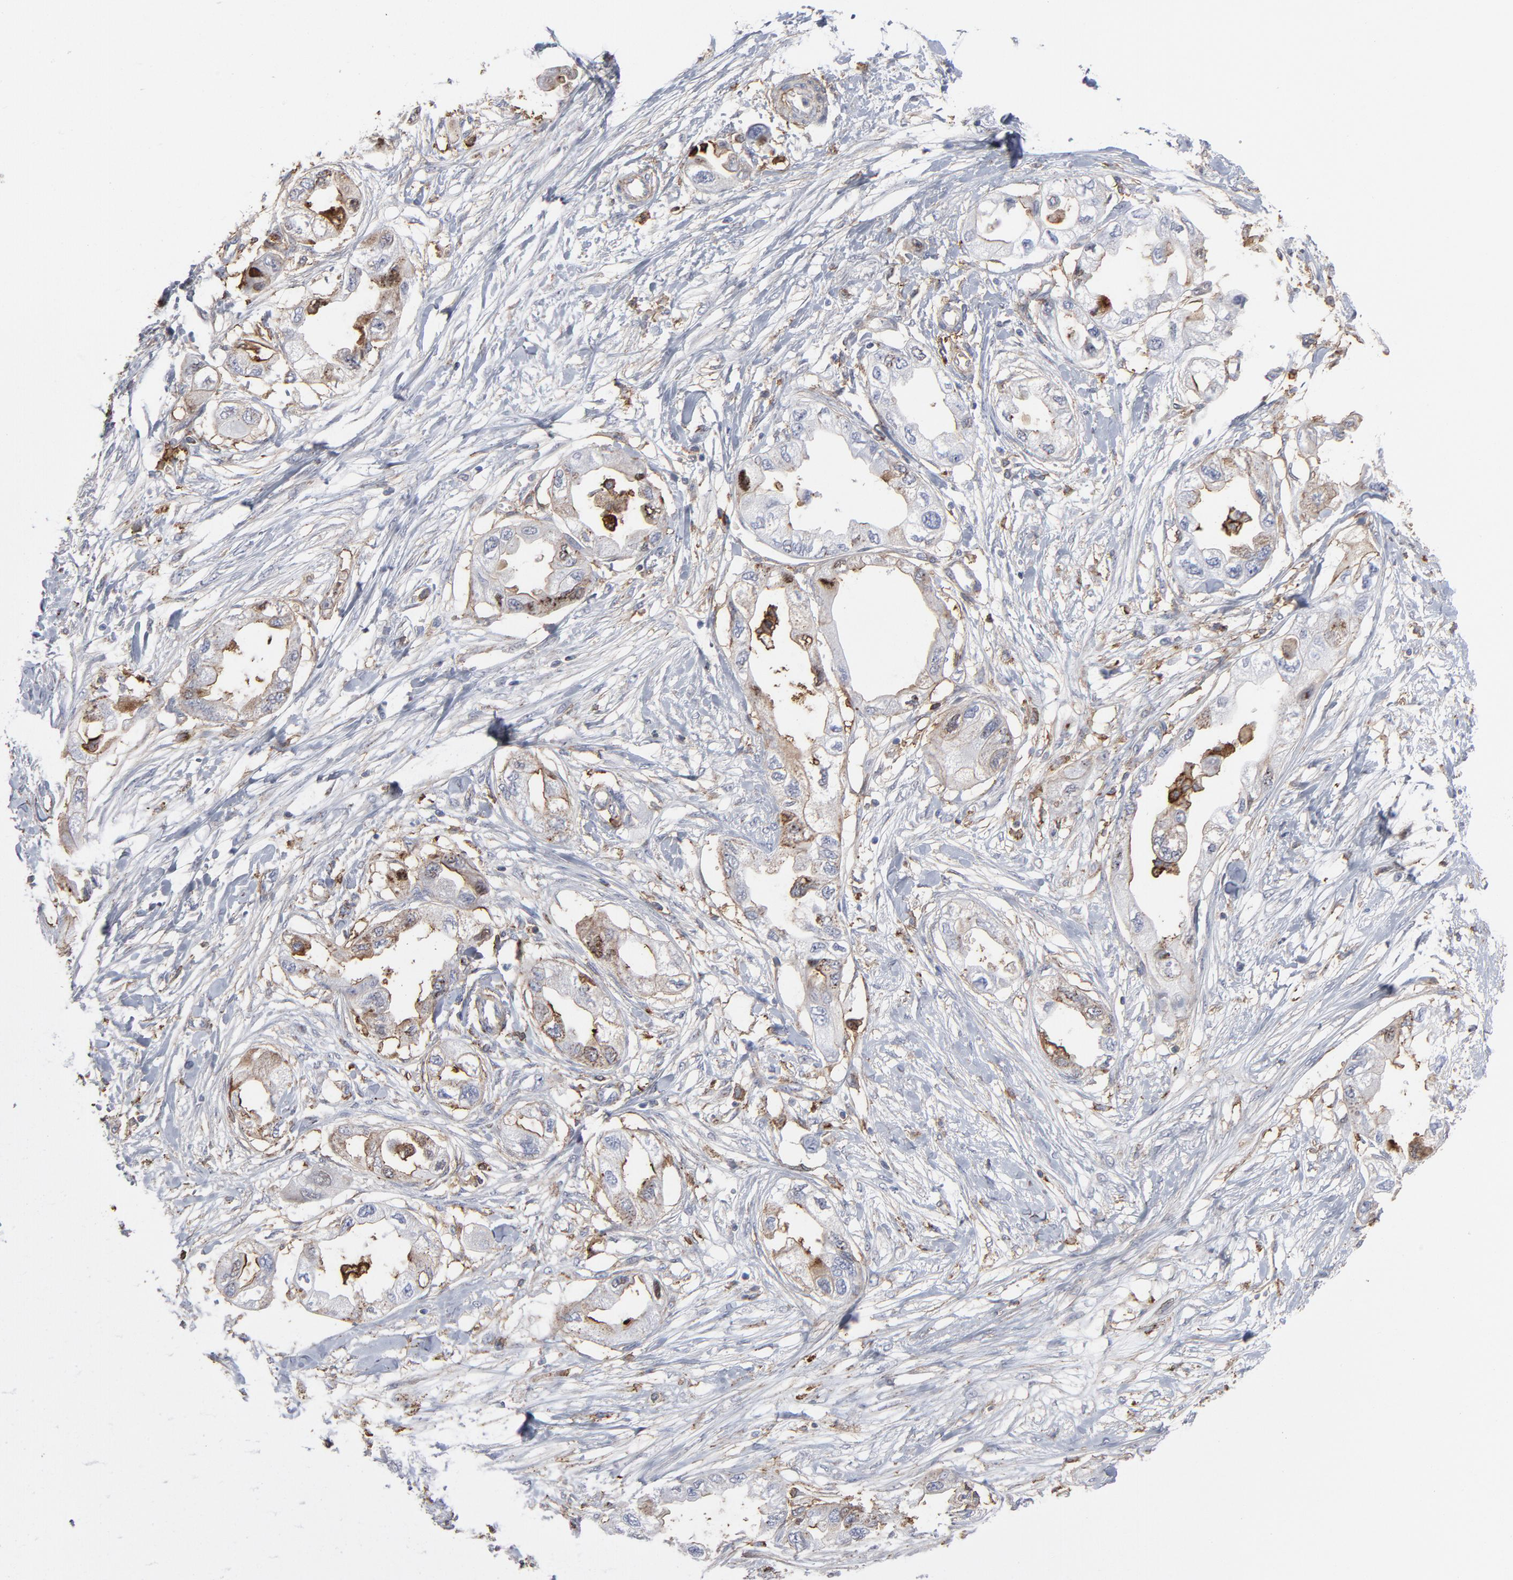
{"staining": {"intensity": "weak", "quantity": "25%-75%", "location": "cytoplasmic/membranous"}, "tissue": "endometrial cancer", "cell_type": "Tumor cells", "image_type": "cancer", "snomed": [{"axis": "morphology", "description": "Adenocarcinoma, NOS"}, {"axis": "topography", "description": "Endometrium"}], "caption": "About 25%-75% of tumor cells in endometrial cancer reveal weak cytoplasmic/membranous protein expression as visualized by brown immunohistochemical staining.", "gene": "ANXA5", "patient": {"sex": "female", "age": 67}}